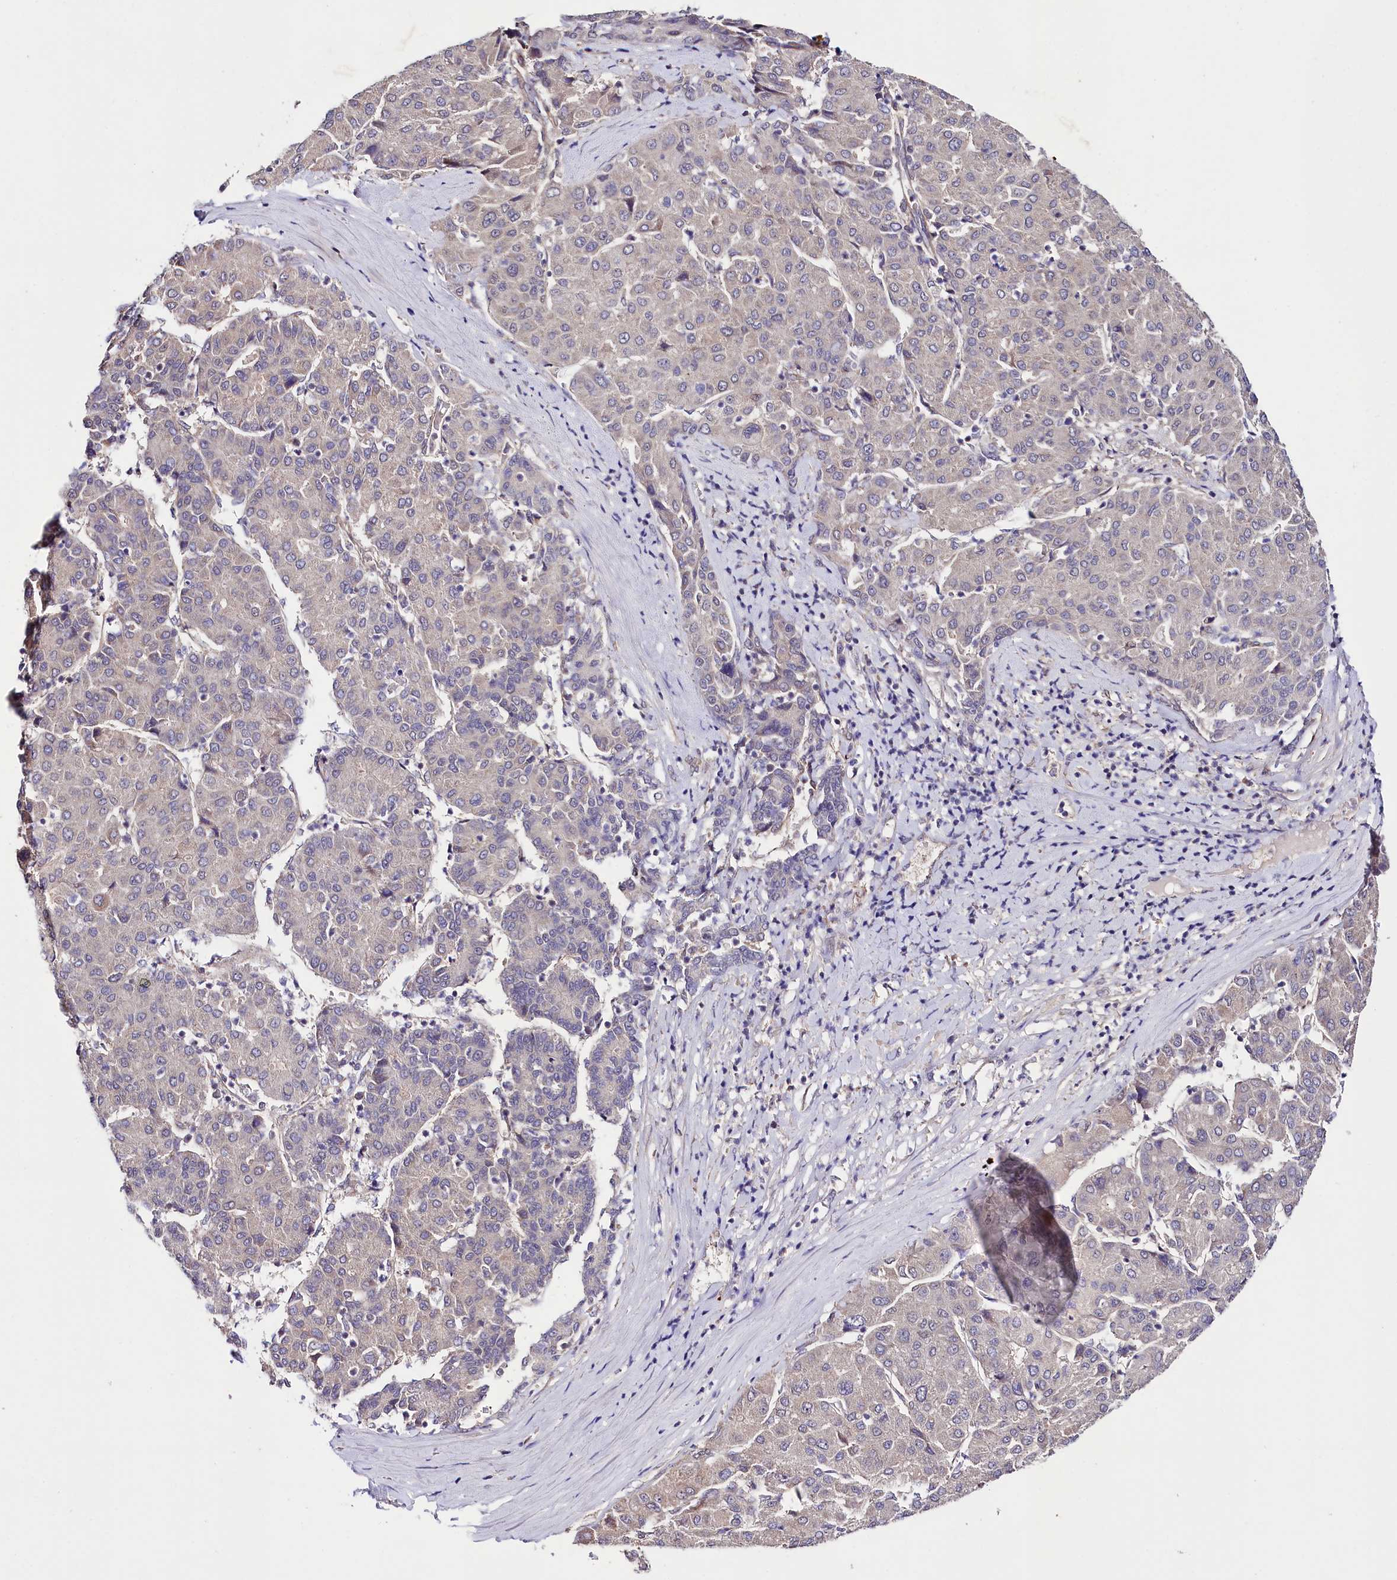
{"staining": {"intensity": "negative", "quantity": "none", "location": "none"}, "tissue": "liver cancer", "cell_type": "Tumor cells", "image_type": "cancer", "snomed": [{"axis": "morphology", "description": "Carcinoma, Hepatocellular, NOS"}, {"axis": "topography", "description": "Liver"}], "caption": "Protein analysis of liver cancer reveals no significant expression in tumor cells.", "gene": "PHLDB1", "patient": {"sex": "male", "age": 65}}